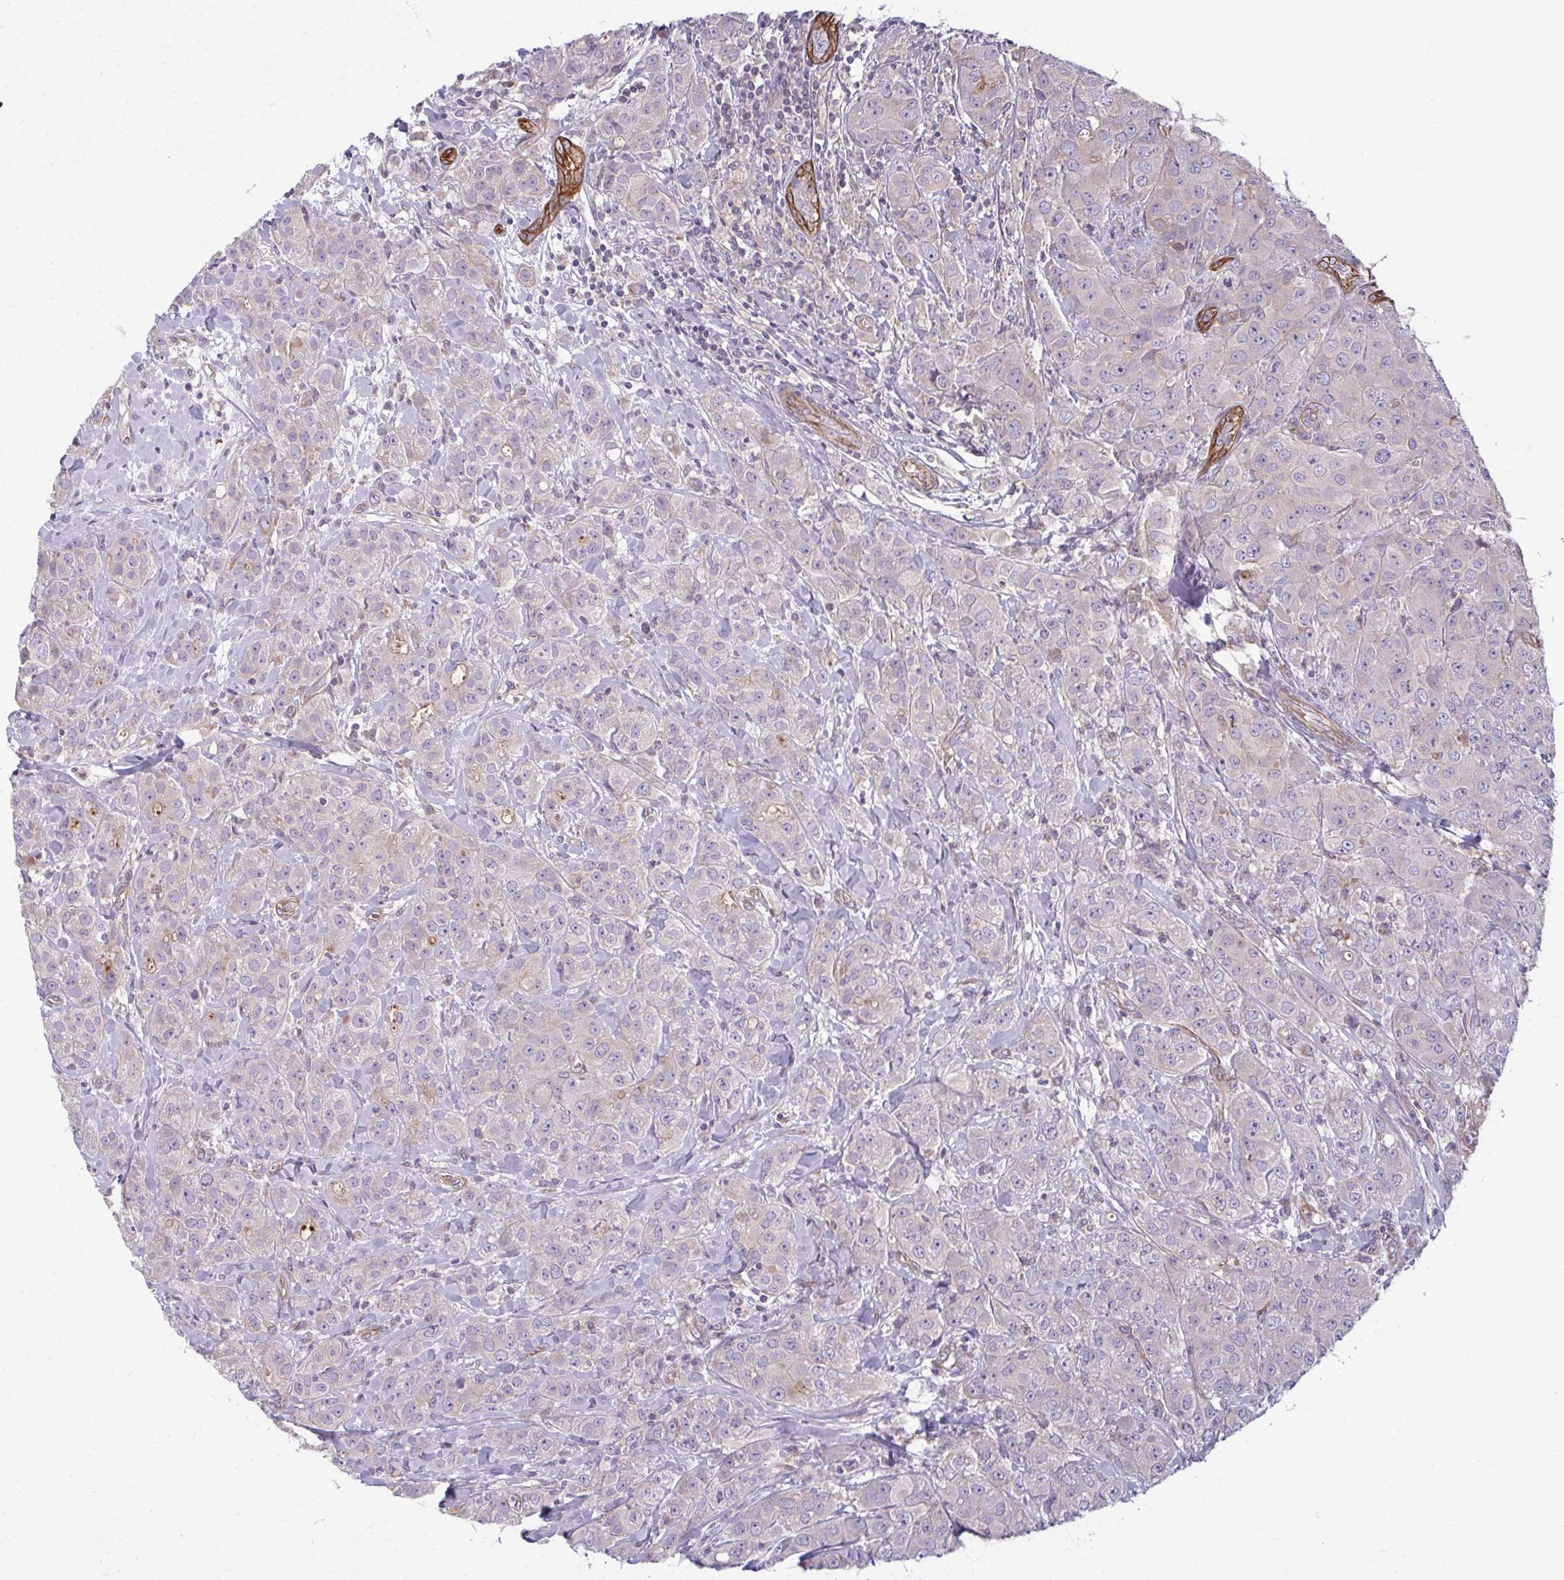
{"staining": {"intensity": "negative", "quantity": "none", "location": "none"}, "tissue": "breast cancer", "cell_type": "Tumor cells", "image_type": "cancer", "snomed": [{"axis": "morphology", "description": "Normal tissue, NOS"}, {"axis": "morphology", "description": "Duct carcinoma"}, {"axis": "topography", "description": "Breast"}], "caption": "A micrograph of breast cancer (intraductal carcinoma) stained for a protein demonstrates no brown staining in tumor cells. (DAB (3,3'-diaminobenzidine) immunohistochemistry visualized using brightfield microscopy, high magnification).", "gene": "EID2B", "patient": {"sex": "female", "age": 43}}